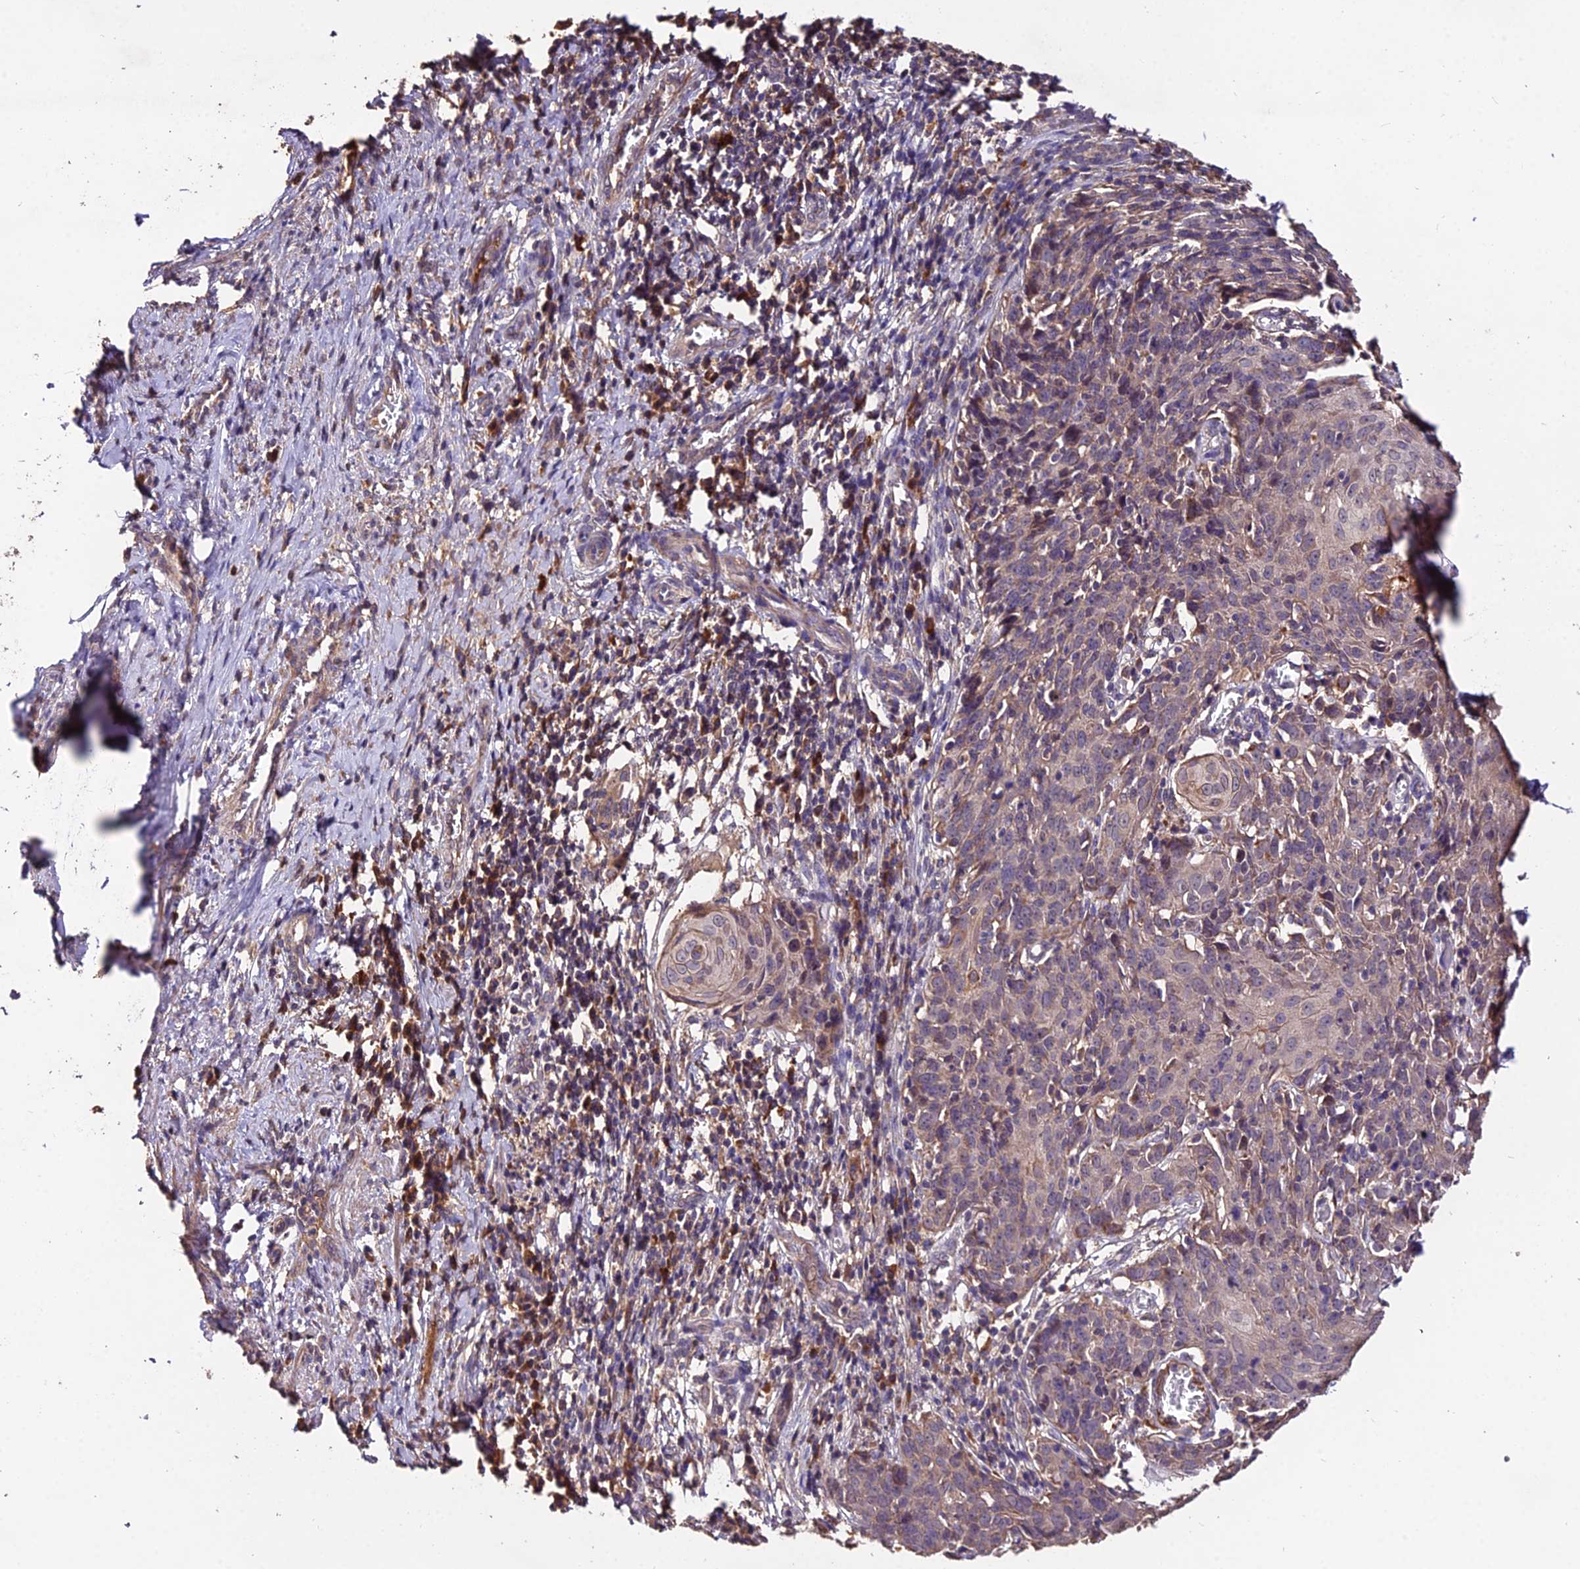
{"staining": {"intensity": "weak", "quantity": "<25%", "location": "cytoplasmic/membranous"}, "tissue": "cervical cancer", "cell_type": "Tumor cells", "image_type": "cancer", "snomed": [{"axis": "morphology", "description": "Squamous cell carcinoma, NOS"}, {"axis": "topography", "description": "Cervix"}], "caption": "Image shows no protein staining in tumor cells of cervical cancer (squamous cell carcinoma) tissue.", "gene": "KCTD16", "patient": {"sex": "female", "age": 50}}